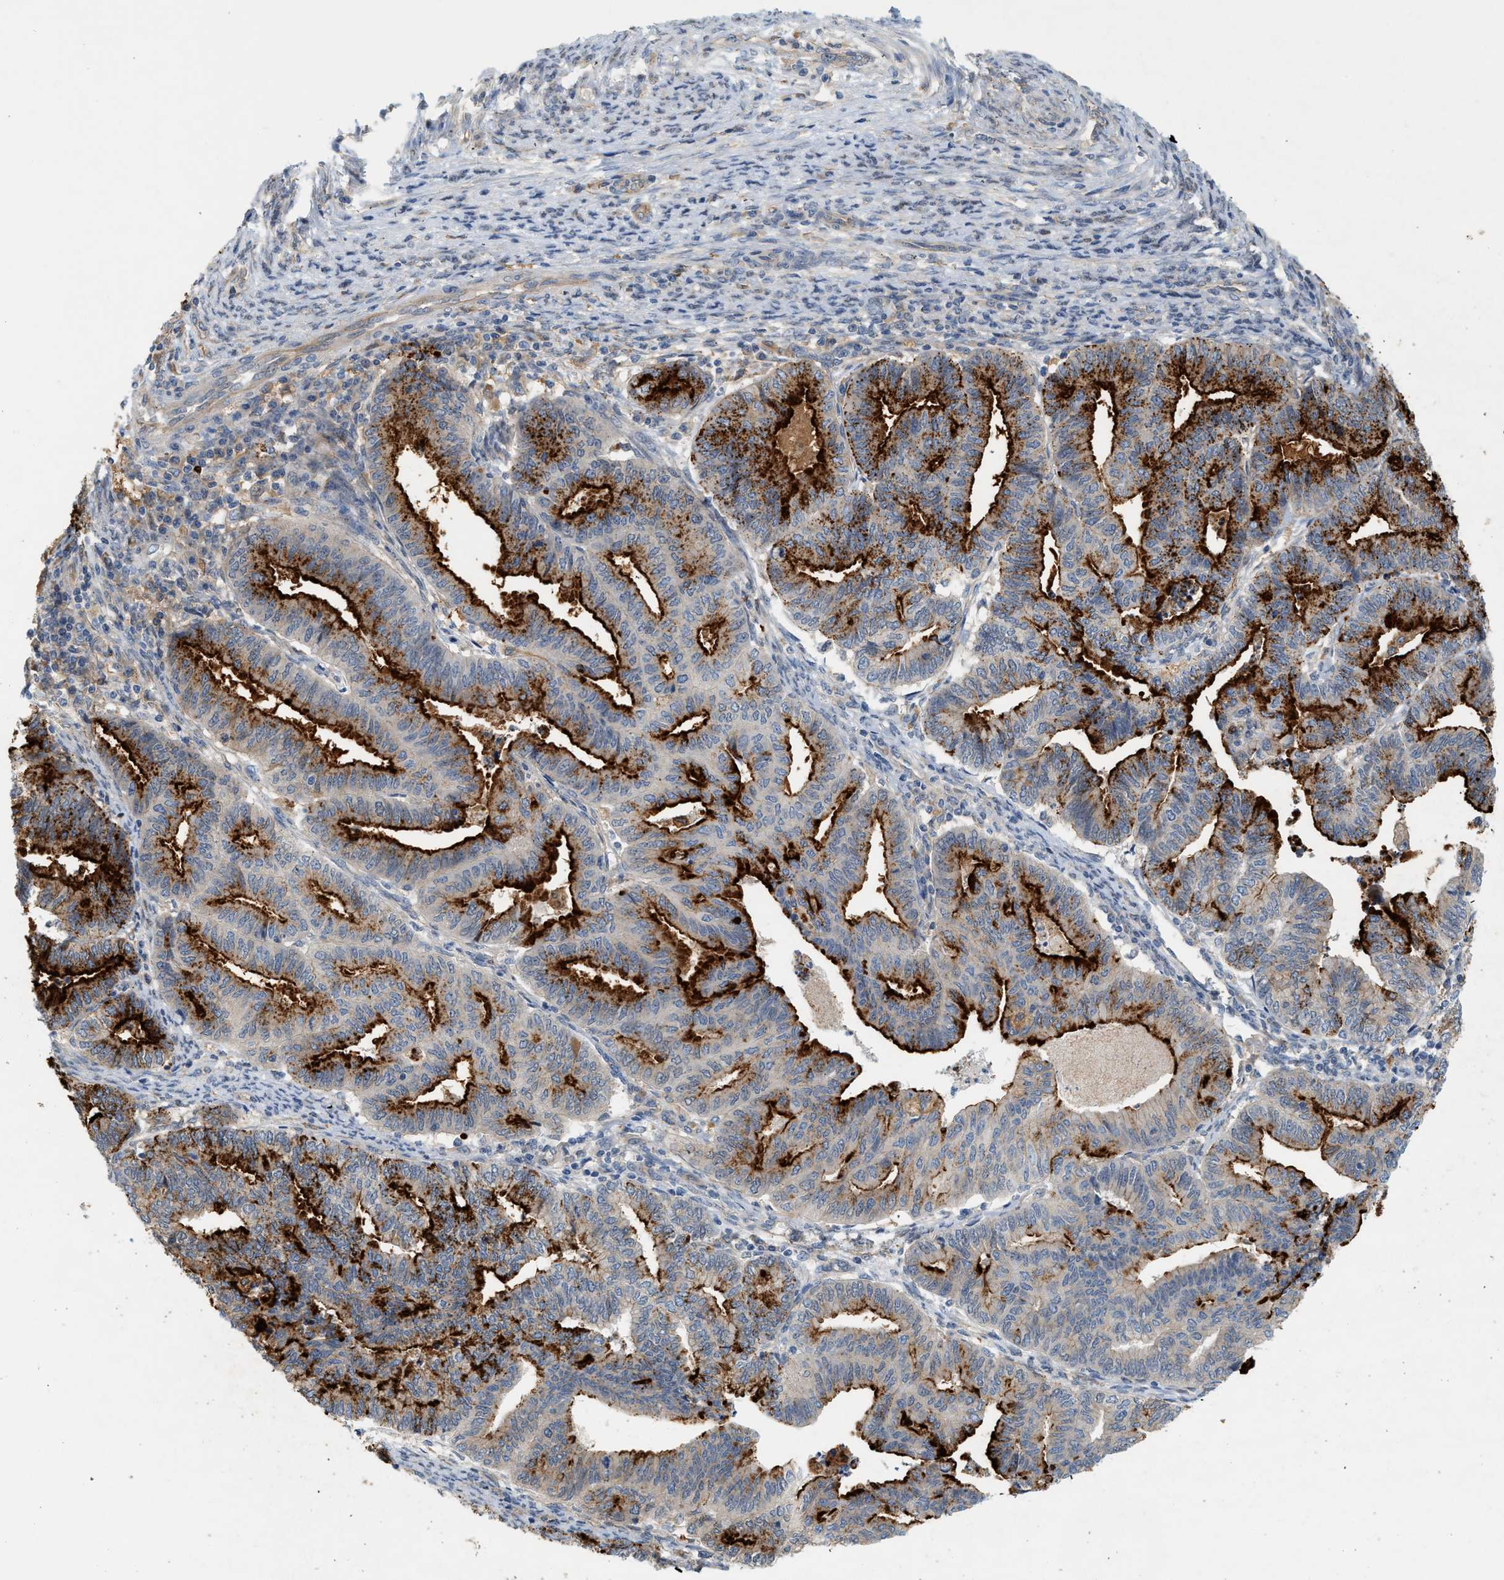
{"staining": {"intensity": "strong", "quantity": "25%-75%", "location": "cytoplasmic/membranous"}, "tissue": "endometrial cancer", "cell_type": "Tumor cells", "image_type": "cancer", "snomed": [{"axis": "morphology", "description": "Adenocarcinoma, NOS"}, {"axis": "topography", "description": "Endometrium"}], "caption": "Protein analysis of endometrial cancer (adenocarcinoma) tissue reveals strong cytoplasmic/membranous staining in approximately 25%-75% of tumor cells. The protein of interest is stained brown, and the nuclei are stained in blue (DAB IHC with brightfield microscopy, high magnification).", "gene": "CTXN1", "patient": {"sex": "female", "age": 79}}